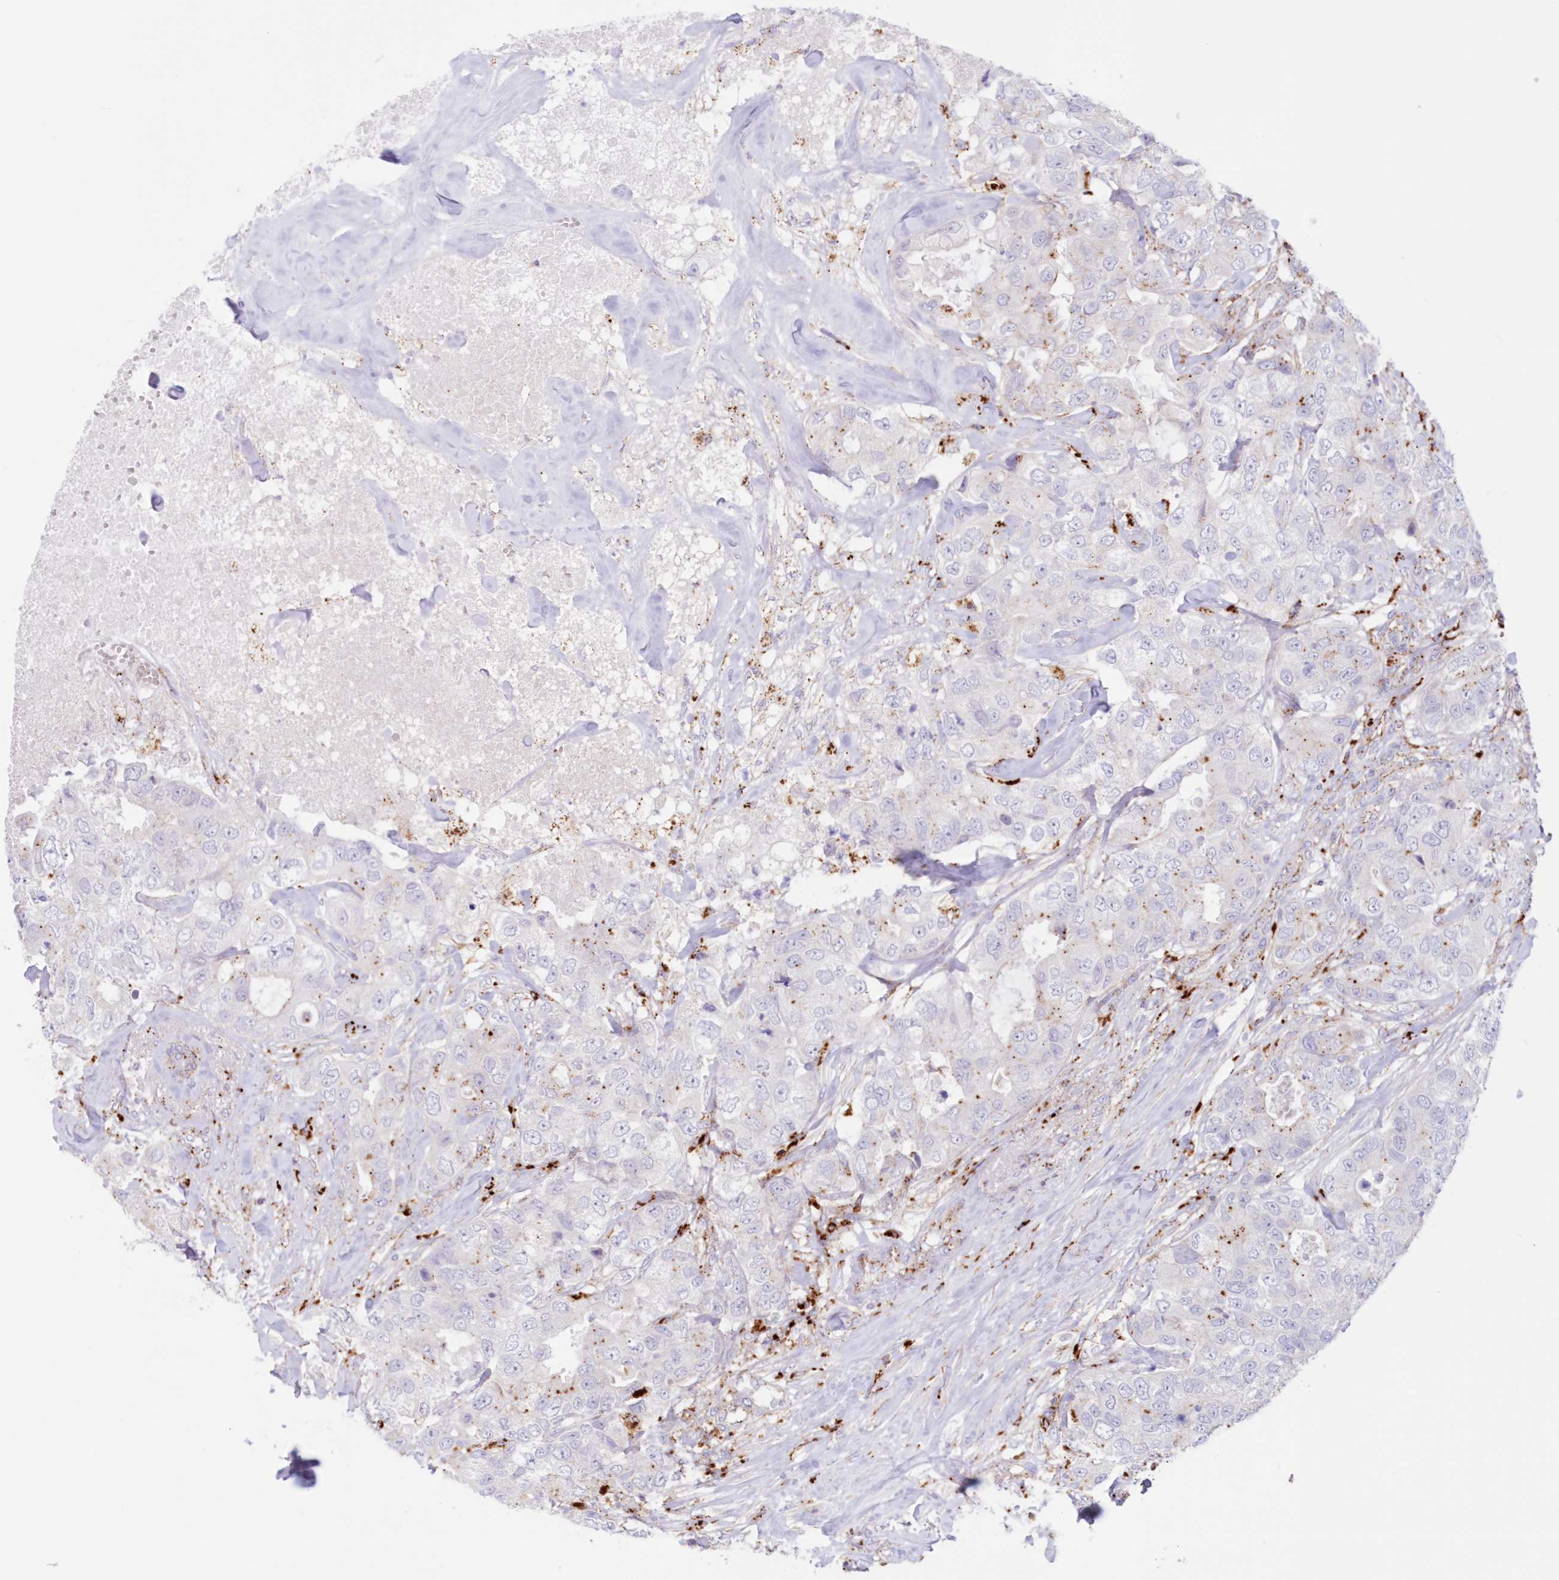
{"staining": {"intensity": "negative", "quantity": "none", "location": "none"}, "tissue": "breast cancer", "cell_type": "Tumor cells", "image_type": "cancer", "snomed": [{"axis": "morphology", "description": "Duct carcinoma"}, {"axis": "topography", "description": "Breast"}], "caption": "This is an IHC image of human breast cancer (intraductal carcinoma). There is no staining in tumor cells.", "gene": "TPP1", "patient": {"sex": "female", "age": 62}}